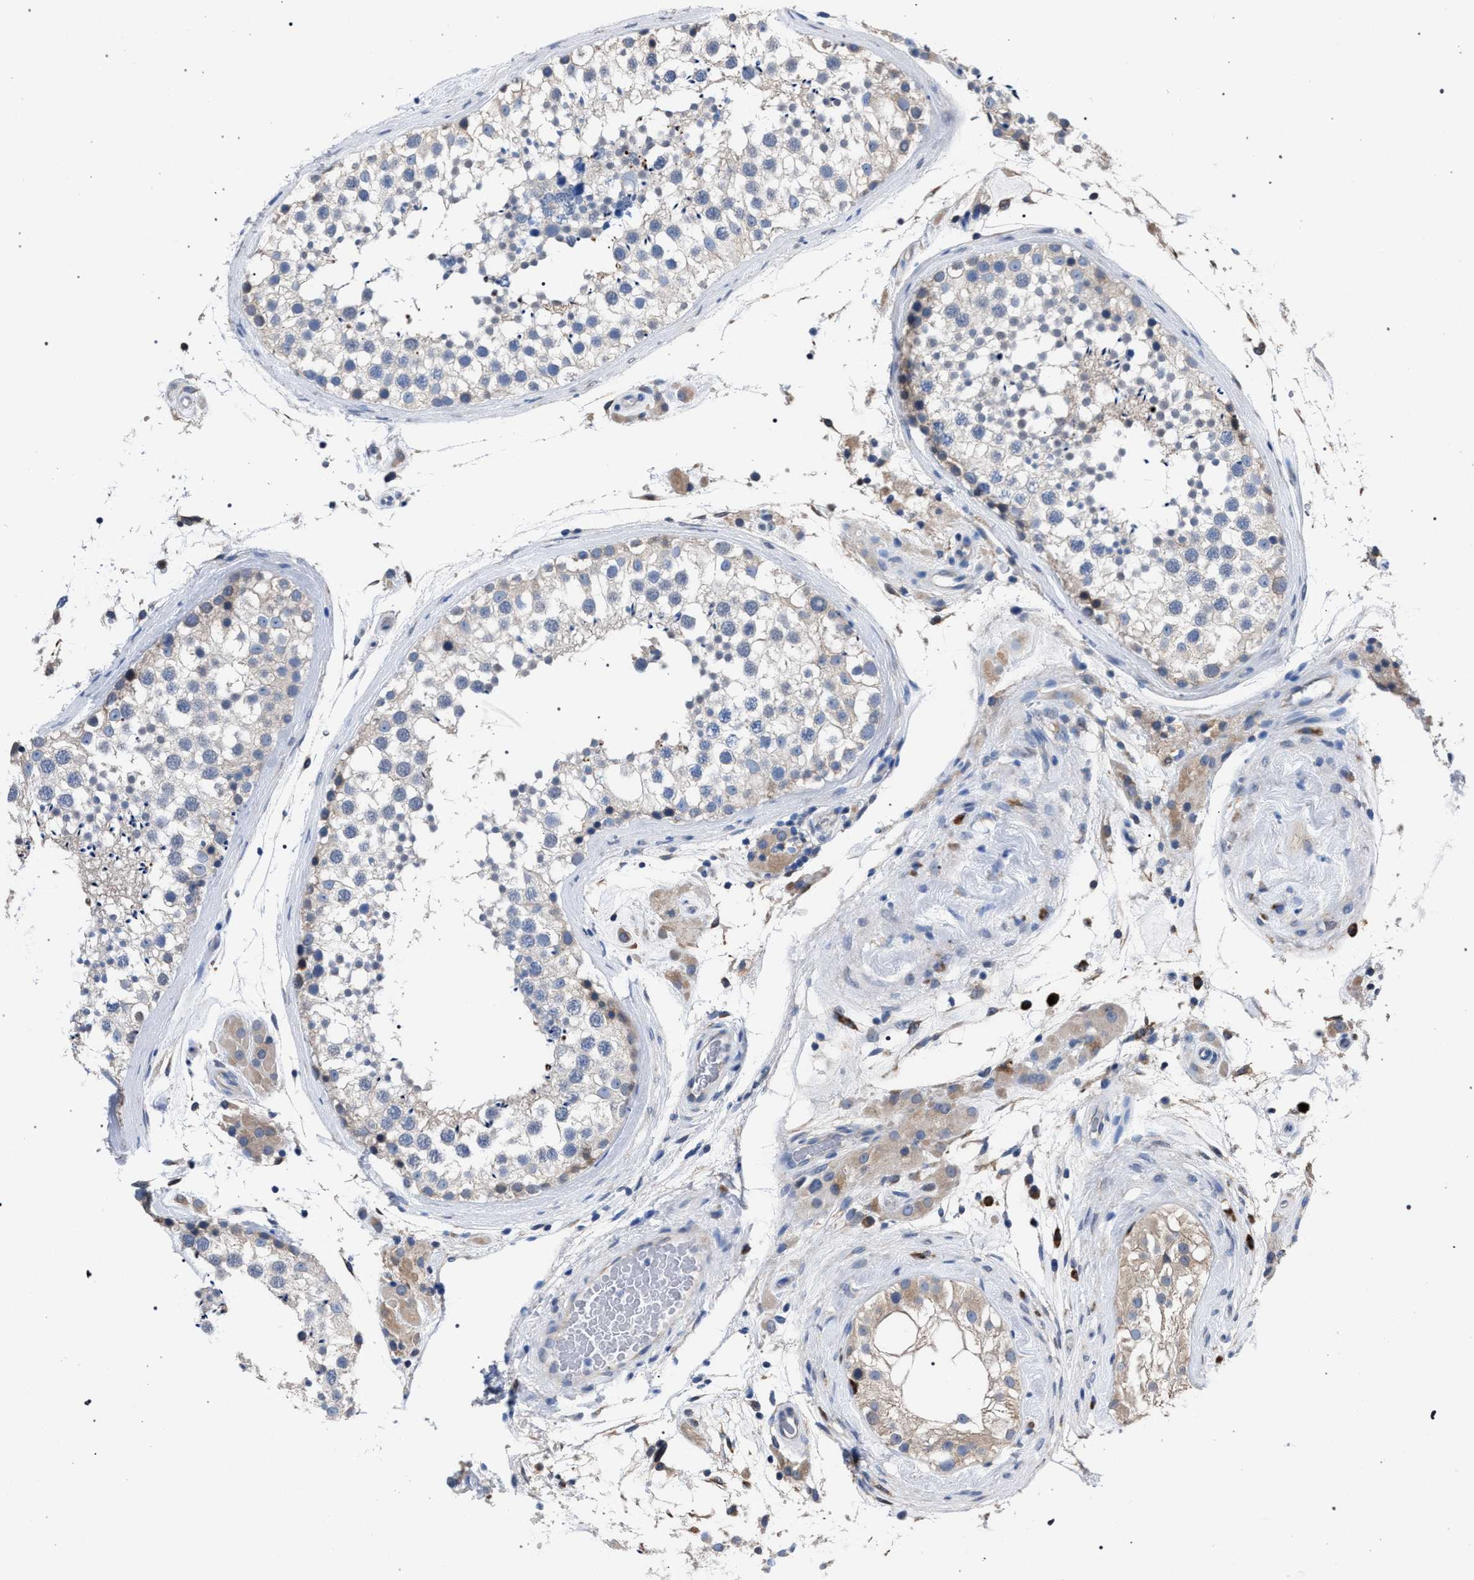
{"staining": {"intensity": "weak", "quantity": "25%-75%", "location": "cytoplasmic/membranous"}, "tissue": "testis", "cell_type": "Cells in seminiferous ducts", "image_type": "normal", "snomed": [{"axis": "morphology", "description": "Normal tissue, NOS"}, {"axis": "topography", "description": "Testis"}], "caption": "Protein staining of unremarkable testis exhibits weak cytoplasmic/membranous expression in approximately 25%-75% of cells in seminiferous ducts. (DAB = brown stain, brightfield microscopy at high magnification).", "gene": "CRYZ", "patient": {"sex": "male", "age": 46}}